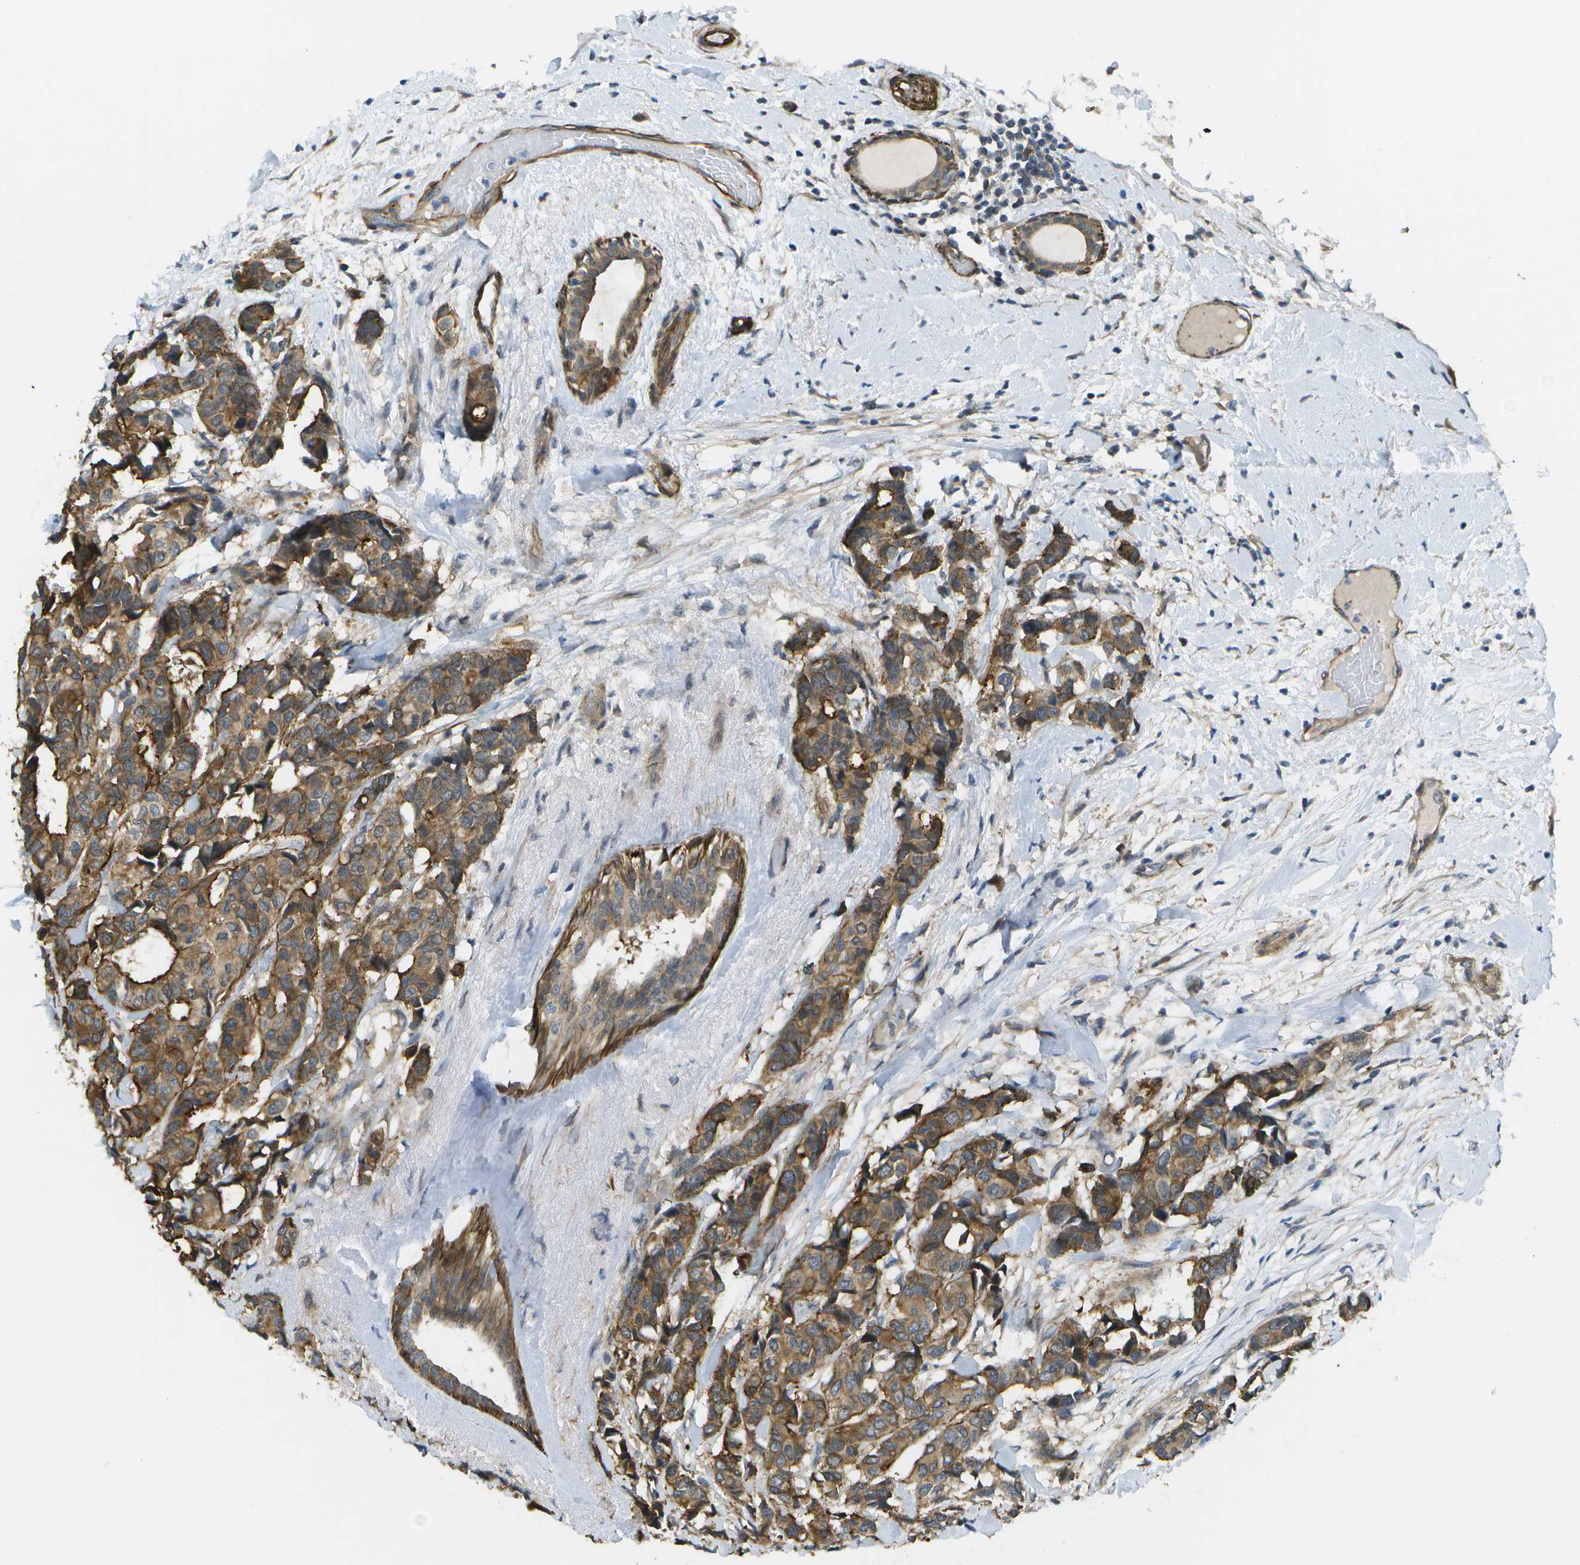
{"staining": {"intensity": "moderate", "quantity": ">75%", "location": "cytoplasmic/membranous"}, "tissue": "breast cancer", "cell_type": "Tumor cells", "image_type": "cancer", "snomed": [{"axis": "morphology", "description": "Duct carcinoma"}, {"axis": "topography", "description": "Breast"}], "caption": "This is an image of IHC staining of breast cancer (infiltrating ductal carcinoma), which shows moderate staining in the cytoplasmic/membranous of tumor cells.", "gene": "KIAA0040", "patient": {"sex": "female", "age": 87}}